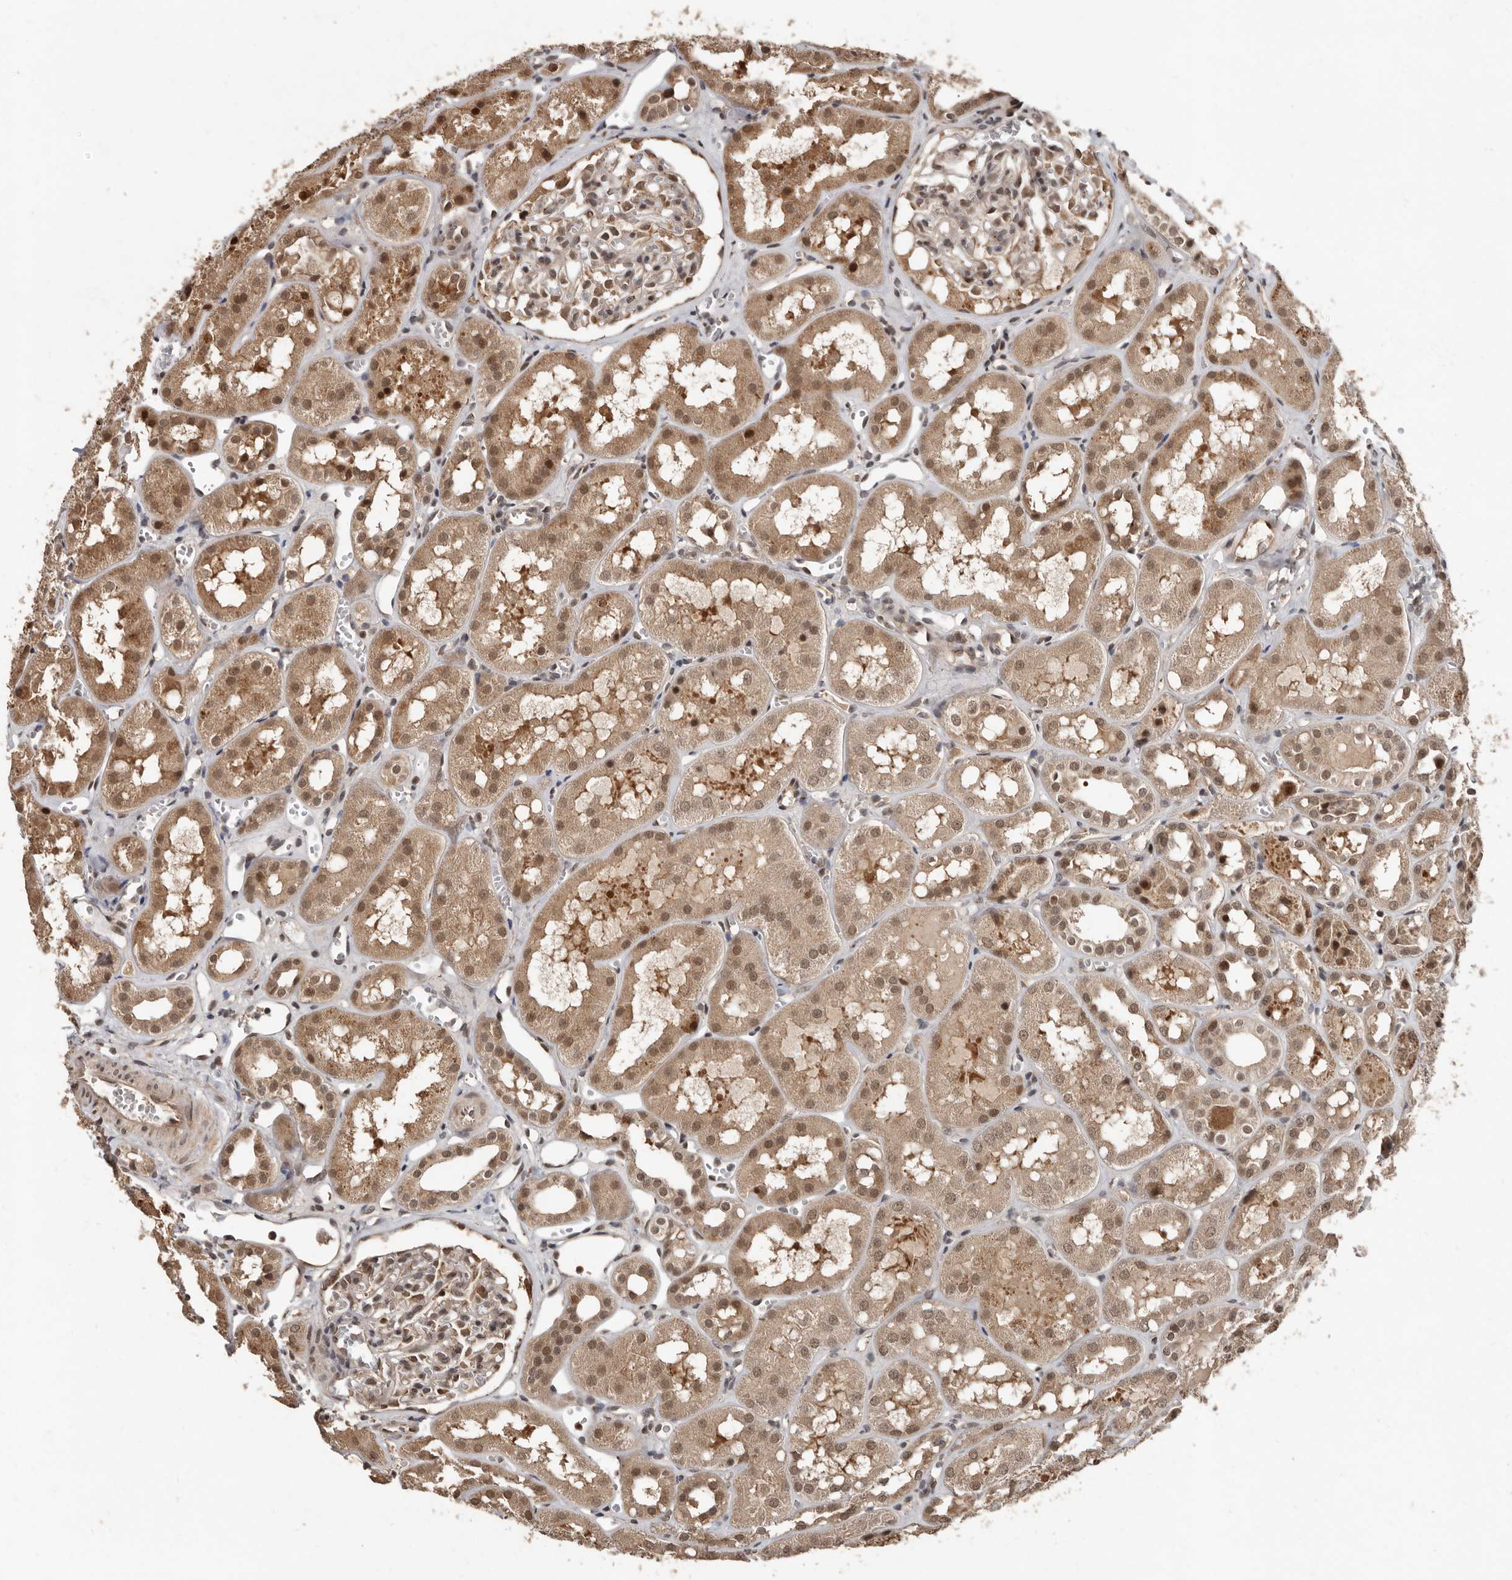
{"staining": {"intensity": "moderate", "quantity": "25%-75%", "location": "cytoplasmic/membranous,nuclear"}, "tissue": "kidney", "cell_type": "Cells in glomeruli", "image_type": "normal", "snomed": [{"axis": "morphology", "description": "Normal tissue, NOS"}, {"axis": "topography", "description": "Kidney"}], "caption": "A medium amount of moderate cytoplasmic/membranous,nuclear positivity is identified in about 25%-75% of cells in glomeruli in normal kidney. The protein is stained brown, and the nuclei are stained in blue (DAB (3,3'-diaminobenzidine) IHC with brightfield microscopy, high magnification).", "gene": "LRGUK", "patient": {"sex": "male", "age": 16}}